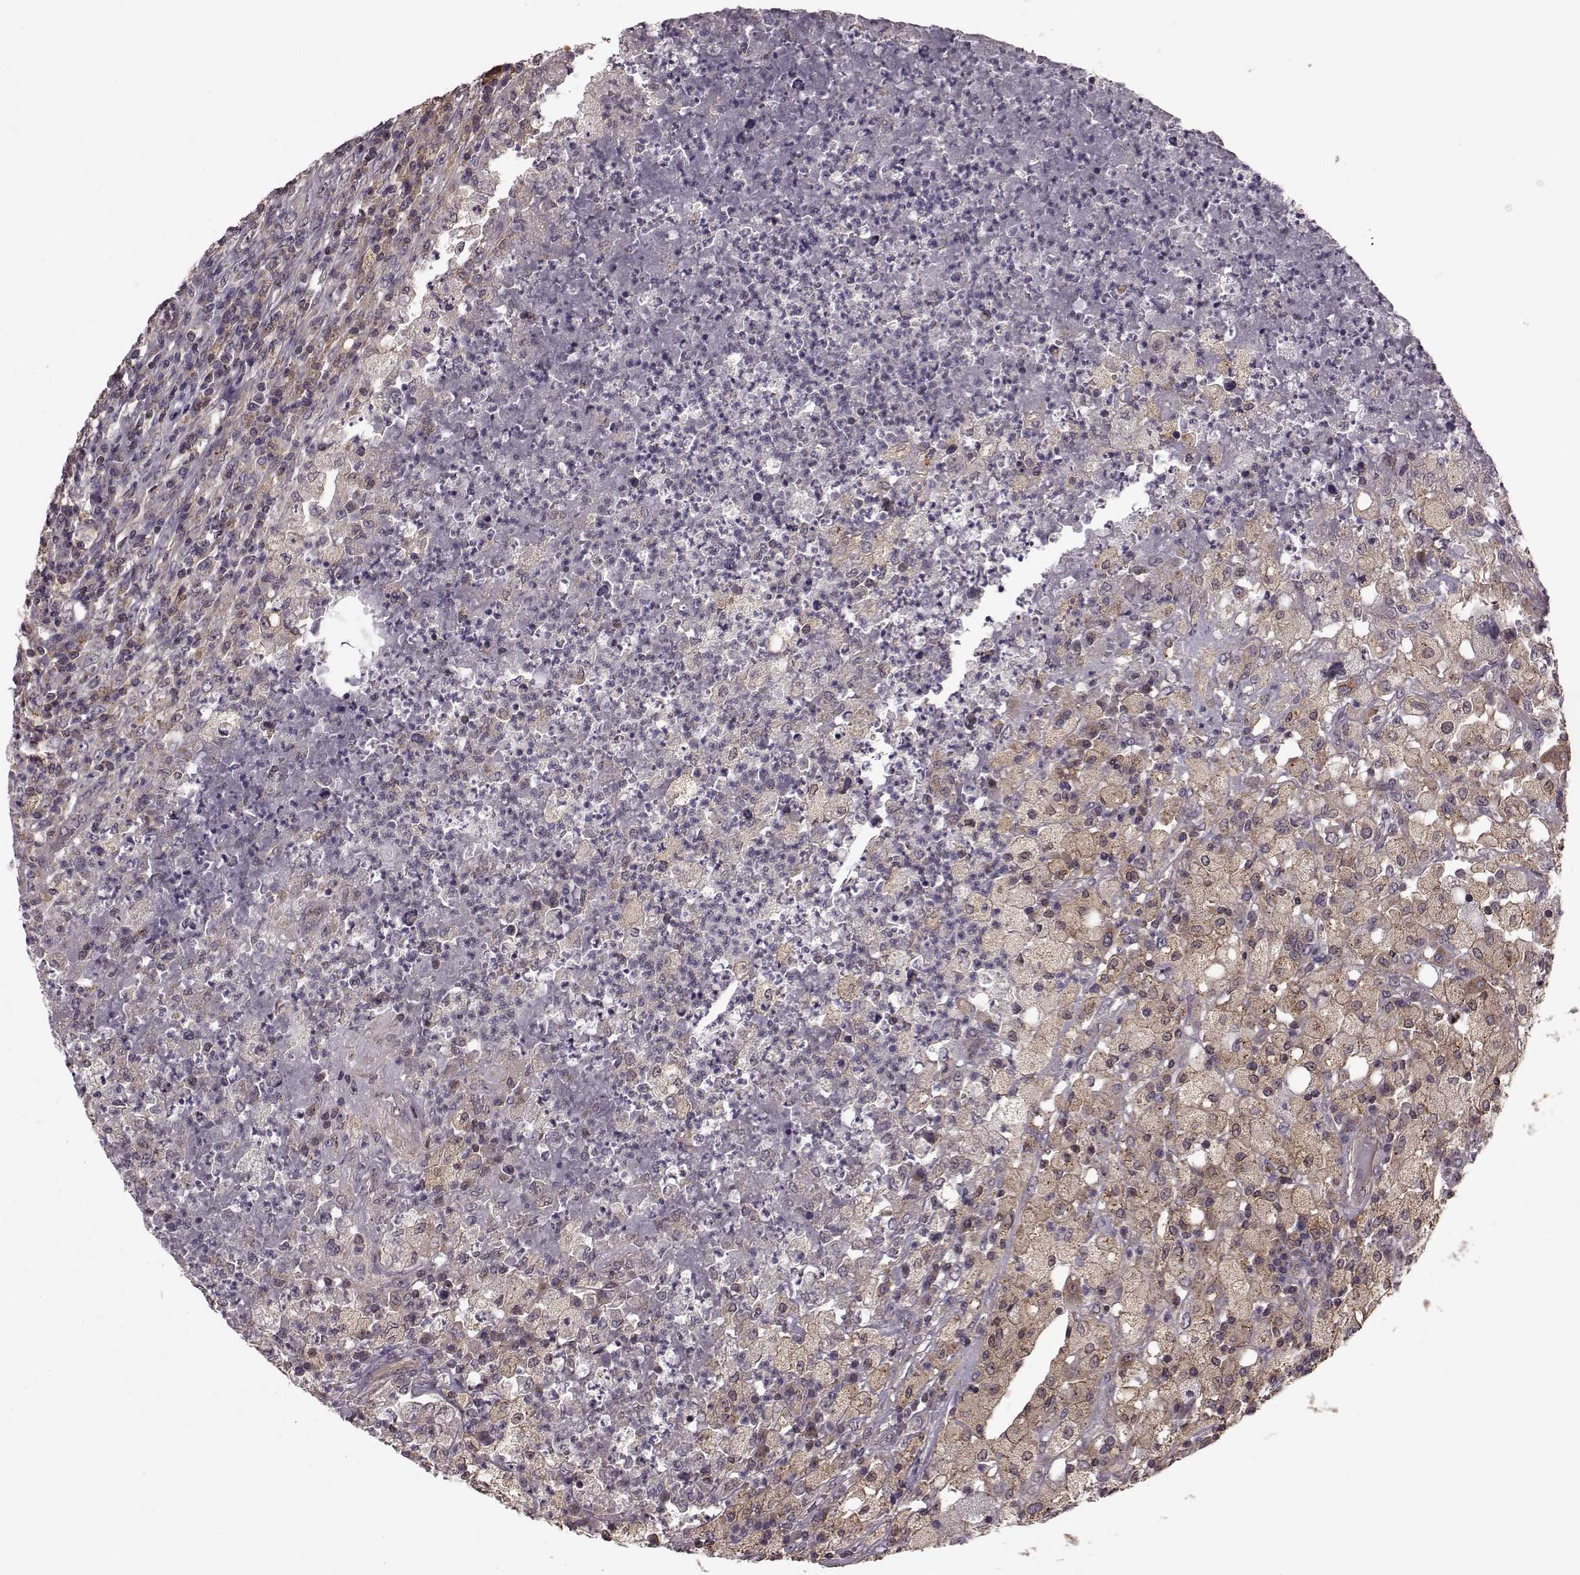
{"staining": {"intensity": "moderate", "quantity": ">75%", "location": "cytoplasmic/membranous"}, "tissue": "testis cancer", "cell_type": "Tumor cells", "image_type": "cancer", "snomed": [{"axis": "morphology", "description": "Necrosis, NOS"}, {"axis": "morphology", "description": "Carcinoma, Embryonal, NOS"}, {"axis": "topography", "description": "Testis"}], "caption": "Human testis cancer (embryonal carcinoma) stained with a protein marker shows moderate staining in tumor cells.", "gene": "FNIP2", "patient": {"sex": "male", "age": 19}}